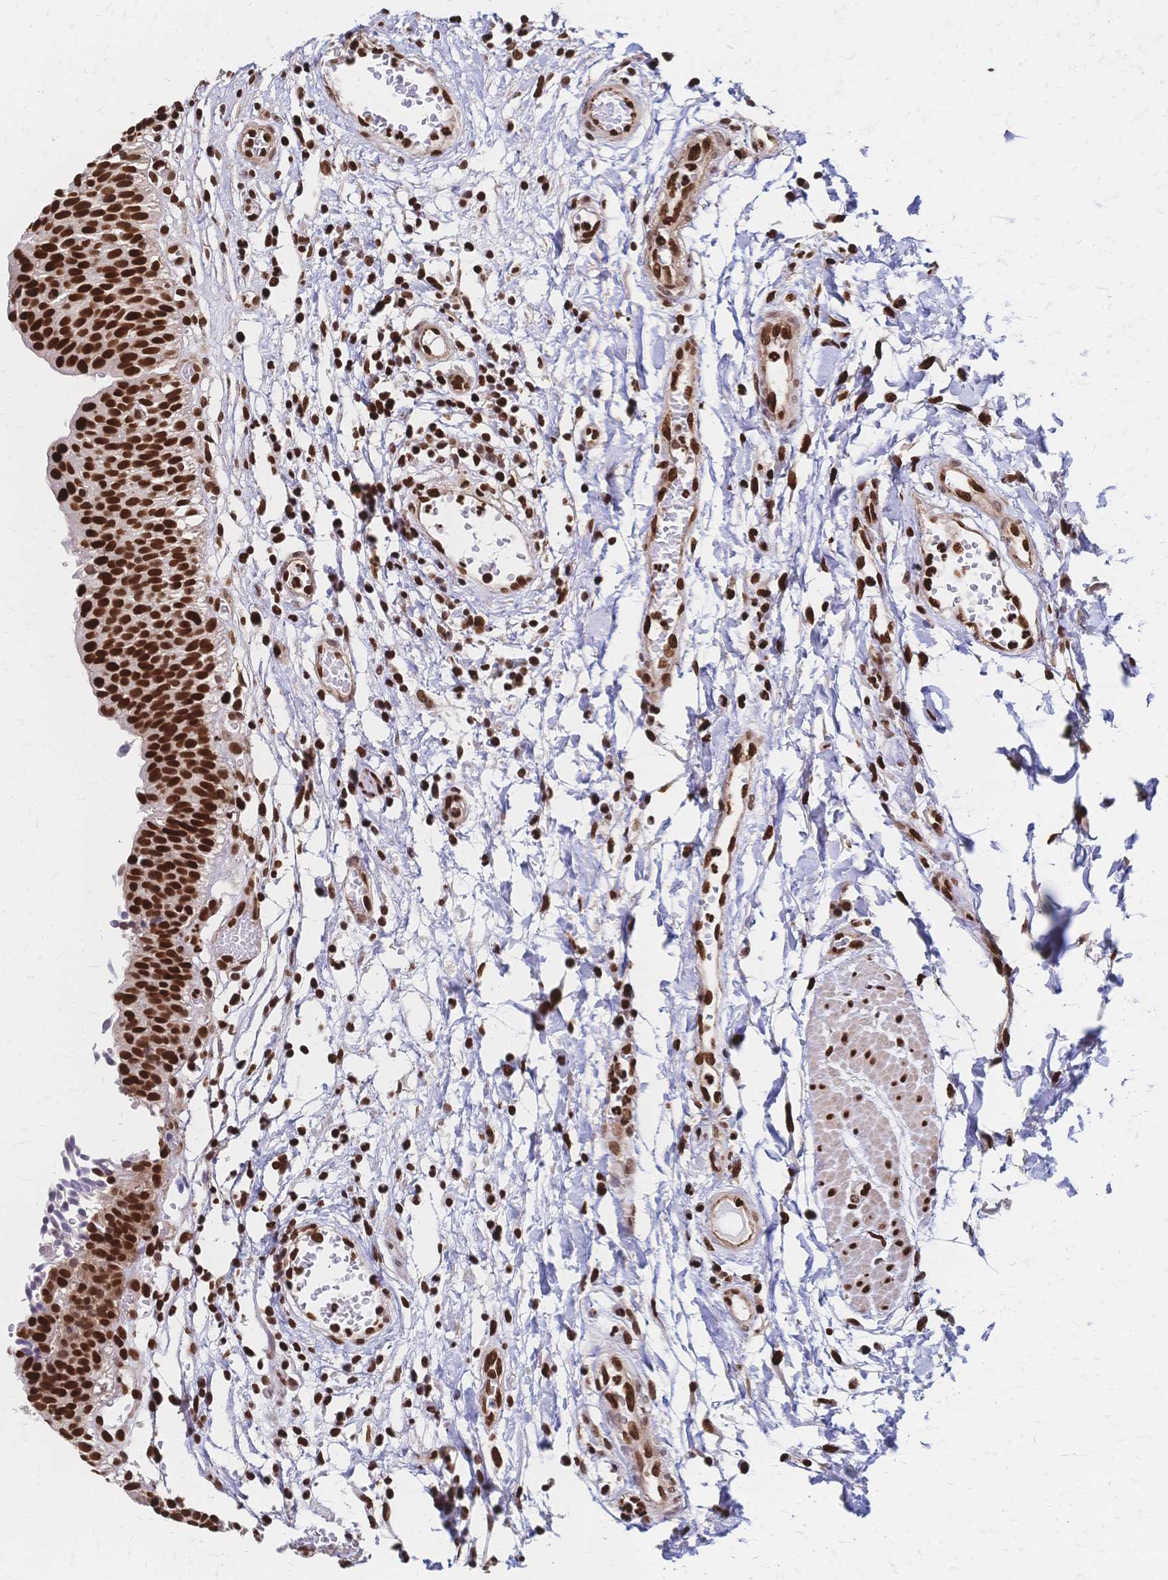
{"staining": {"intensity": "strong", "quantity": ">75%", "location": "nuclear"}, "tissue": "urinary bladder", "cell_type": "Urothelial cells", "image_type": "normal", "snomed": [{"axis": "morphology", "description": "Normal tissue, NOS"}, {"axis": "topography", "description": "Urinary bladder"}], "caption": "A high amount of strong nuclear staining is present in about >75% of urothelial cells in benign urinary bladder. (DAB = brown stain, brightfield microscopy at high magnification).", "gene": "HDGF", "patient": {"sex": "male", "age": 64}}